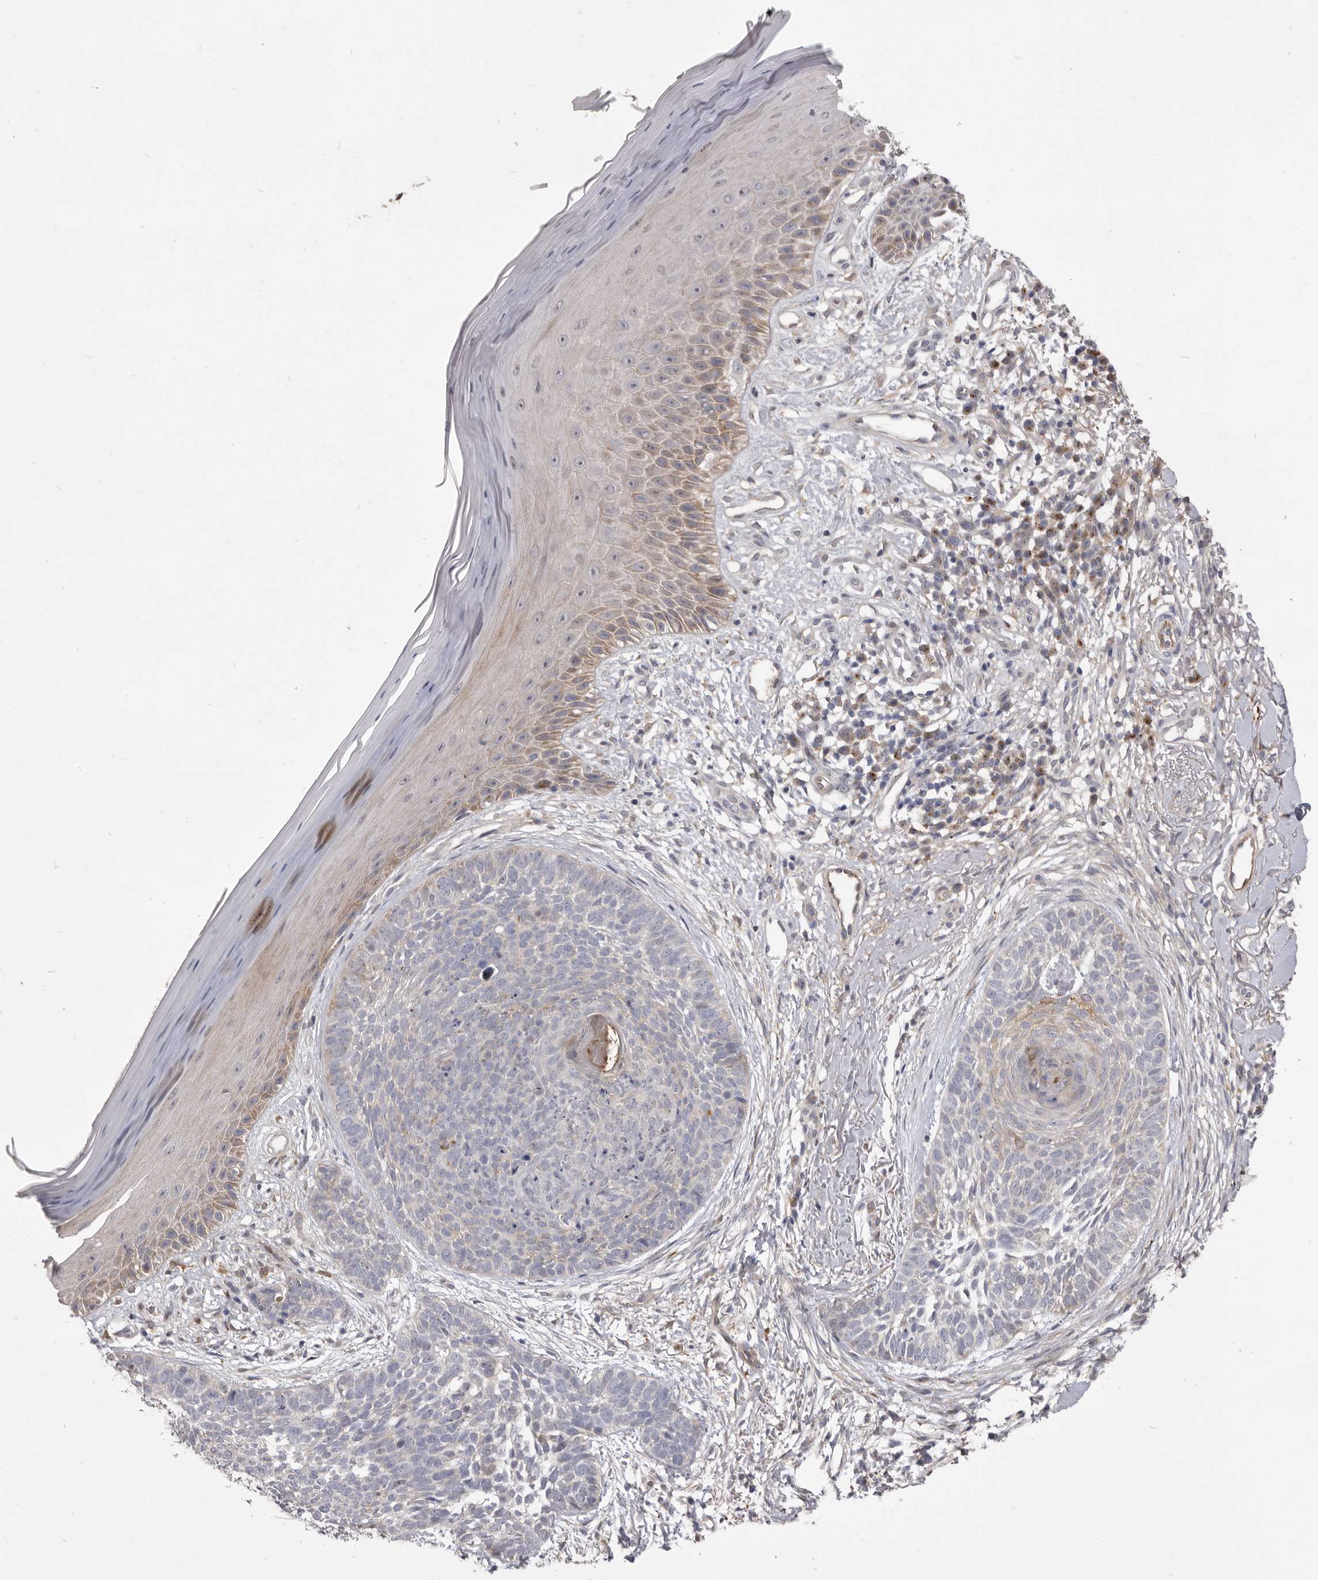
{"staining": {"intensity": "negative", "quantity": "none", "location": "none"}, "tissue": "skin cancer", "cell_type": "Tumor cells", "image_type": "cancer", "snomed": [{"axis": "morphology", "description": "Normal tissue, NOS"}, {"axis": "morphology", "description": "Basal cell carcinoma"}, {"axis": "topography", "description": "Skin"}], "caption": "Immunohistochemistry photomicrograph of neoplastic tissue: skin cancer (basal cell carcinoma) stained with DAB (3,3'-diaminobenzidine) exhibits no significant protein positivity in tumor cells.", "gene": "VPS45", "patient": {"sex": "male", "age": 67}}